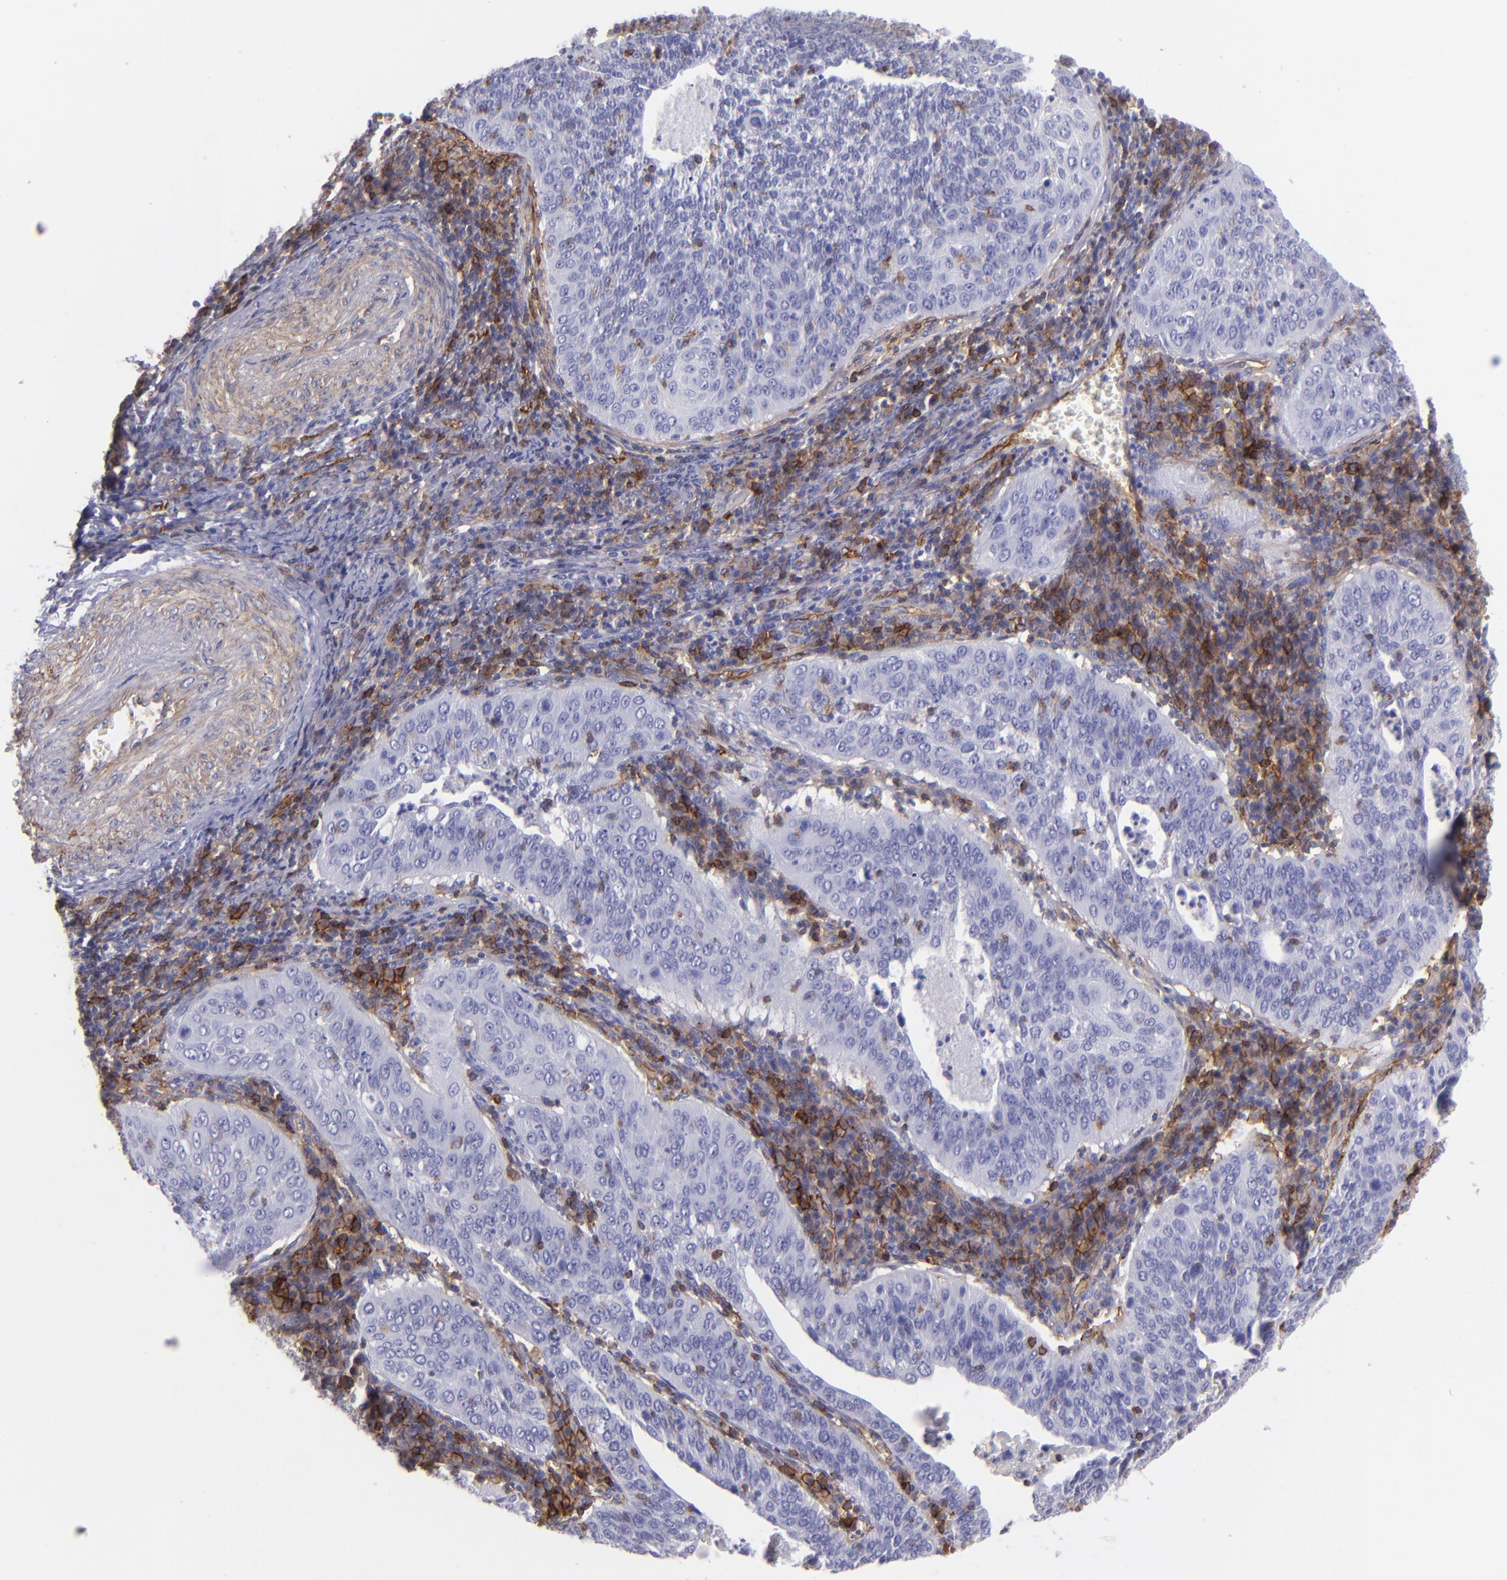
{"staining": {"intensity": "negative", "quantity": "none", "location": "none"}, "tissue": "cervical cancer", "cell_type": "Tumor cells", "image_type": "cancer", "snomed": [{"axis": "morphology", "description": "Squamous cell carcinoma, NOS"}, {"axis": "topography", "description": "Cervix"}], "caption": "Immunohistochemistry image of neoplastic tissue: cervical squamous cell carcinoma stained with DAB (3,3'-diaminobenzidine) exhibits no significant protein expression in tumor cells. Brightfield microscopy of immunohistochemistry stained with DAB (3,3'-diaminobenzidine) (brown) and hematoxylin (blue), captured at high magnification.", "gene": "ENTPD1", "patient": {"sex": "female", "age": 39}}